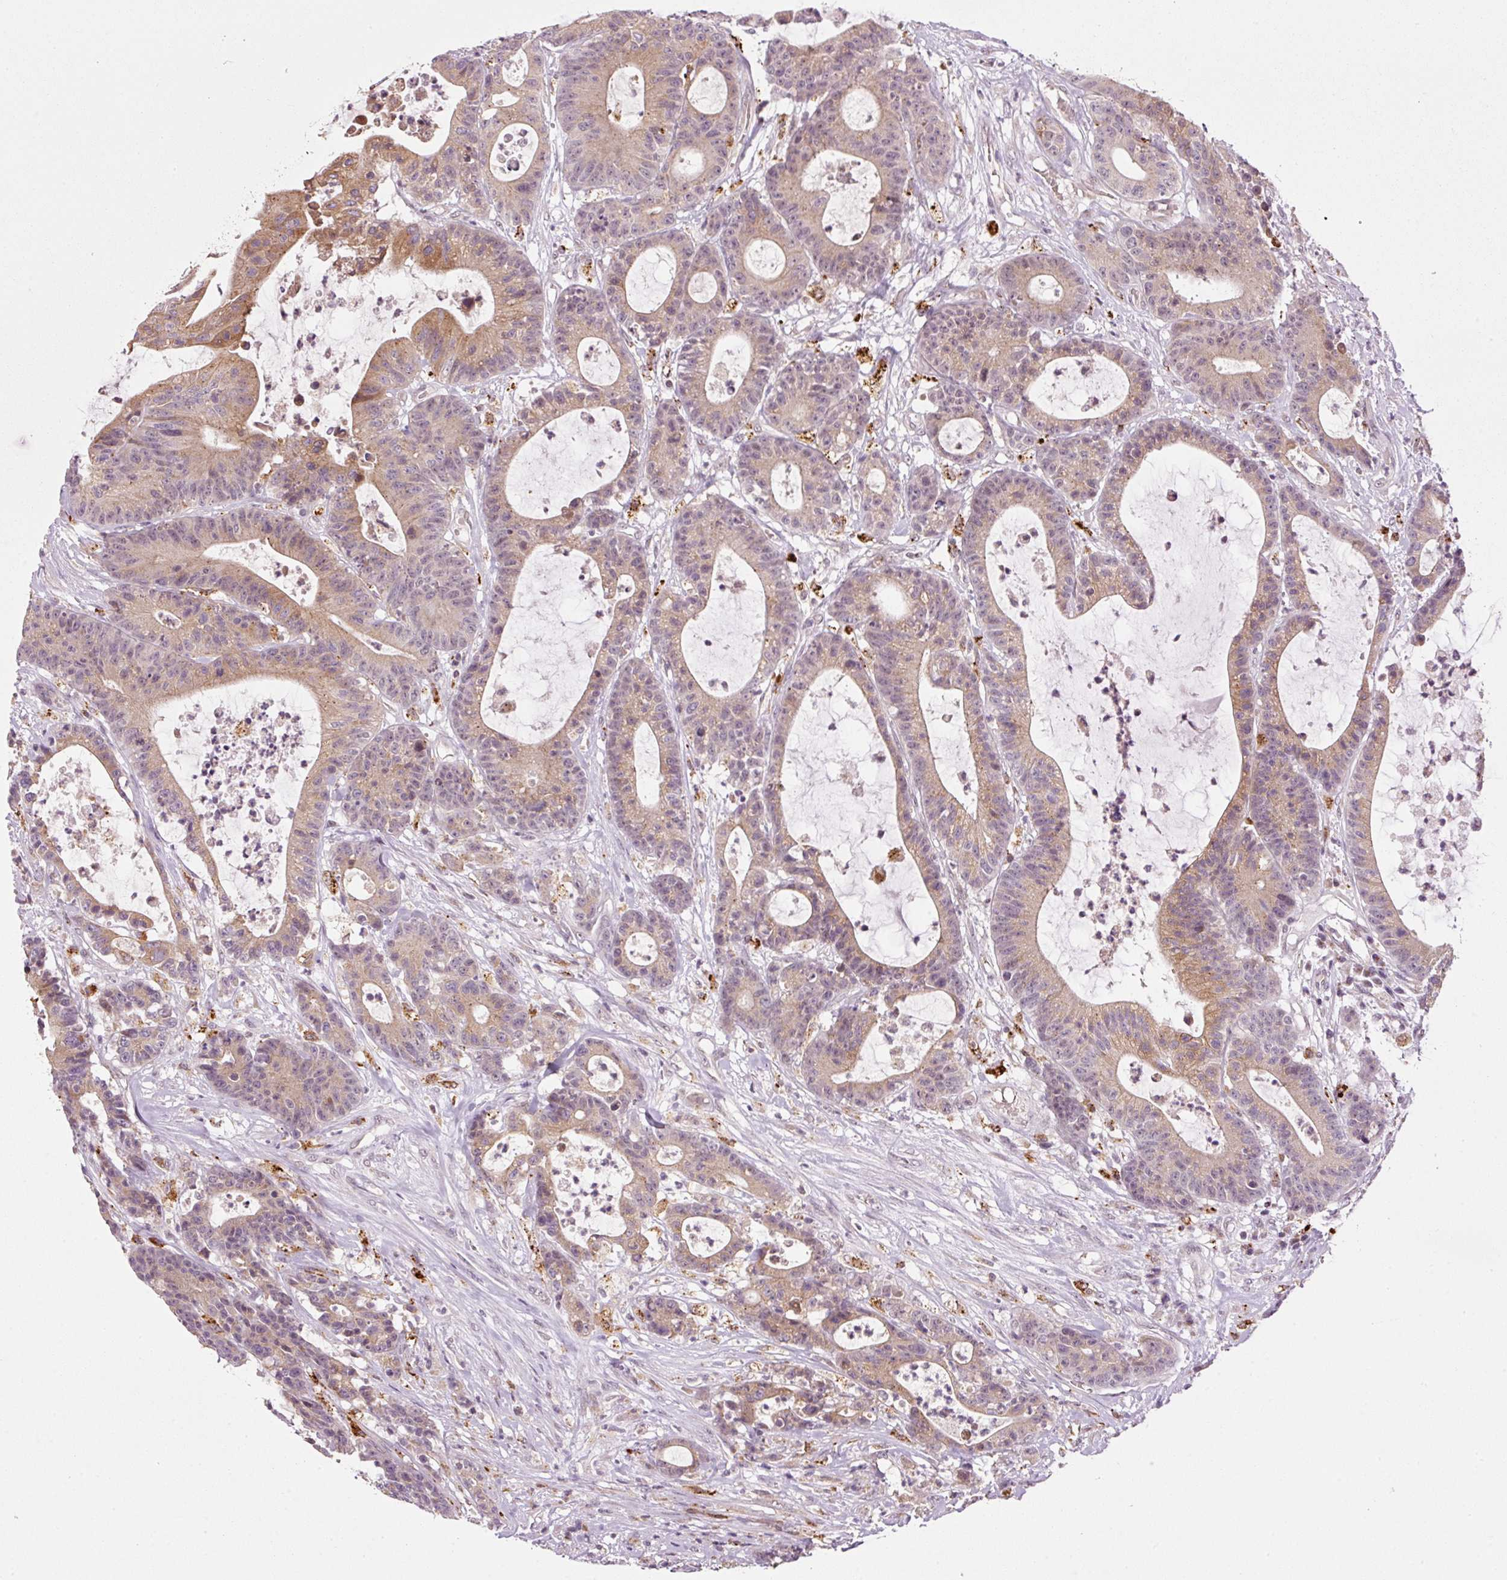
{"staining": {"intensity": "moderate", "quantity": ">75%", "location": "cytoplasmic/membranous"}, "tissue": "colorectal cancer", "cell_type": "Tumor cells", "image_type": "cancer", "snomed": [{"axis": "morphology", "description": "Adenocarcinoma, NOS"}, {"axis": "topography", "description": "Colon"}], "caption": "Brown immunohistochemical staining in colorectal cancer reveals moderate cytoplasmic/membranous expression in about >75% of tumor cells.", "gene": "ZNF639", "patient": {"sex": "female", "age": 84}}